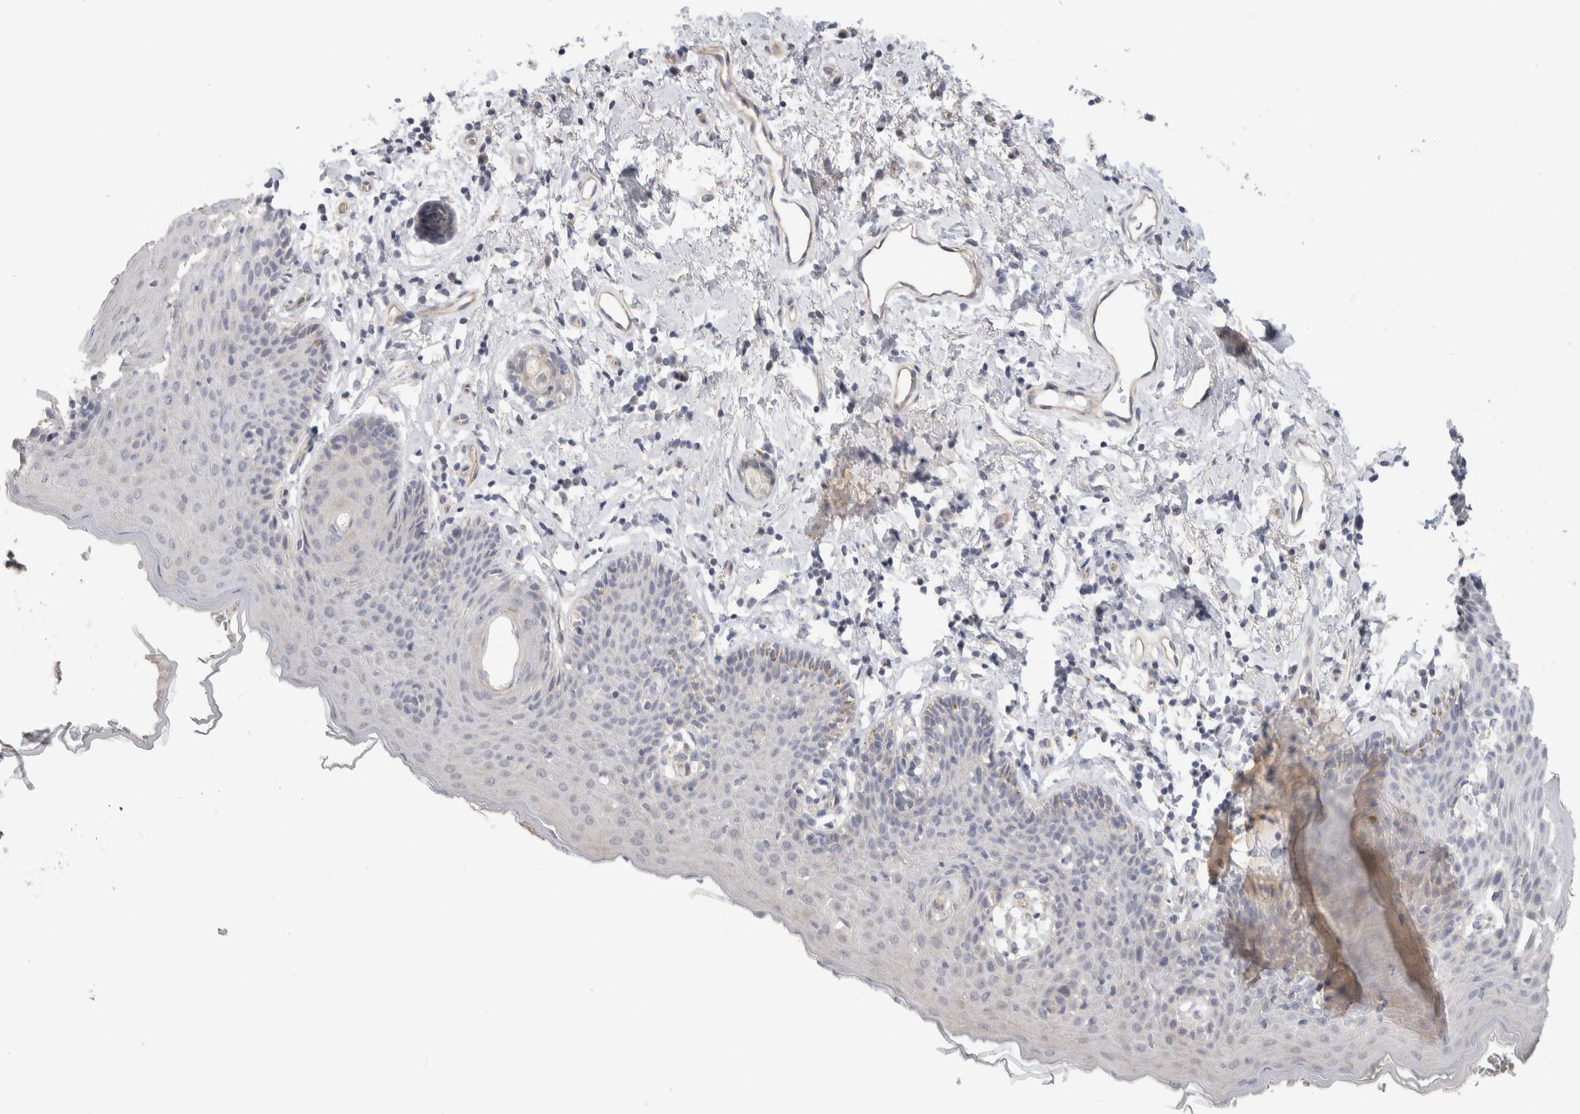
{"staining": {"intensity": "negative", "quantity": "none", "location": "none"}, "tissue": "skin", "cell_type": "Epidermal cells", "image_type": "normal", "snomed": [{"axis": "morphology", "description": "Normal tissue, NOS"}, {"axis": "topography", "description": "Vulva"}], "caption": "The micrograph reveals no significant staining in epidermal cells of skin. (DAB immunohistochemistry (IHC) with hematoxylin counter stain).", "gene": "AFP", "patient": {"sex": "female", "age": 66}}